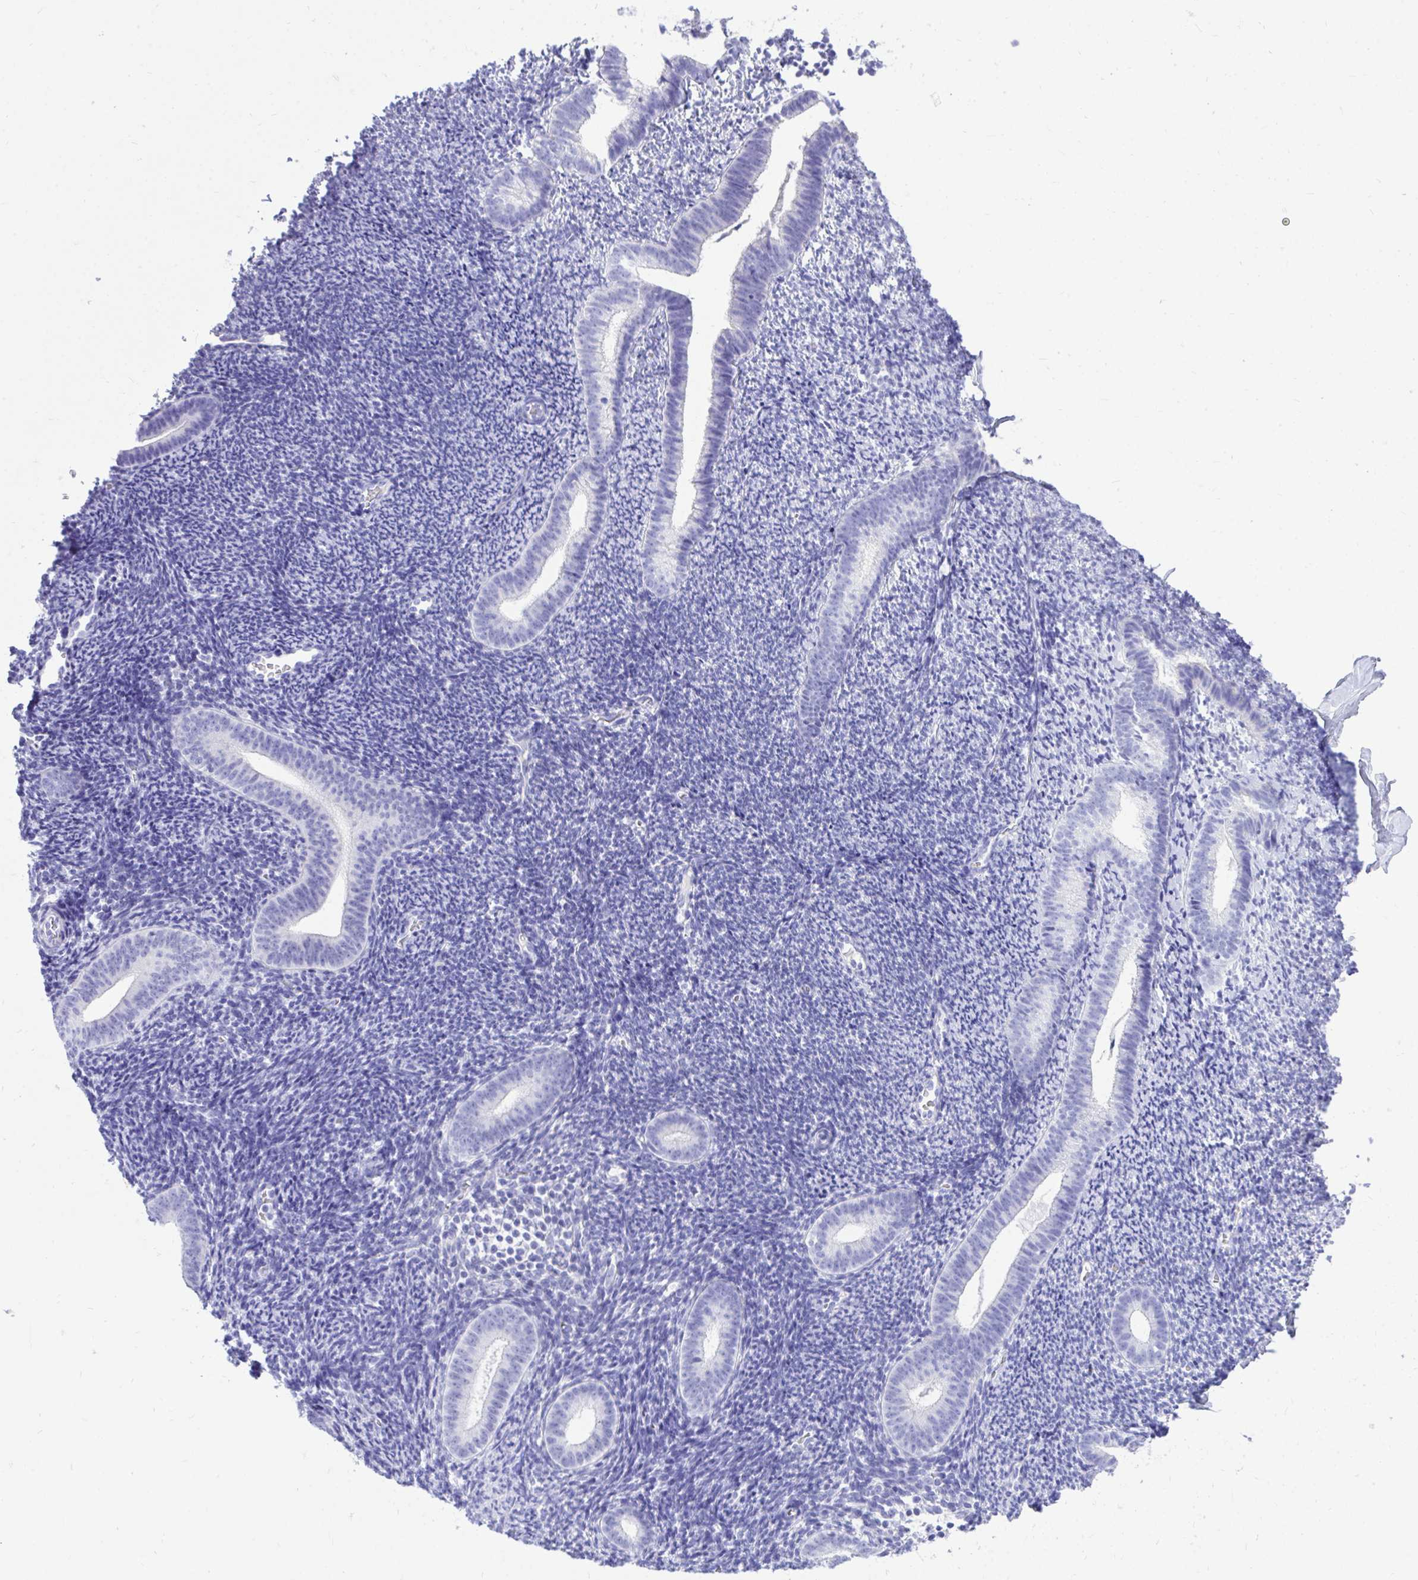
{"staining": {"intensity": "negative", "quantity": "none", "location": "none"}, "tissue": "endometrium", "cell_type": "Cells in endometrial stroma", "image_type": "normal", "snomed": [{"axis": "morphology", "description": "Normal tissue, NOS"}, {"axis": "topography", "description": "Endometrium"}], "caption": "This is an immunohistochemistry photomicrograph of unremarkable human endometrium. There is no expression in cells in endometrial stroma.", "gene": "MON1A", "patient": {"sex": "female", "age": 39}}